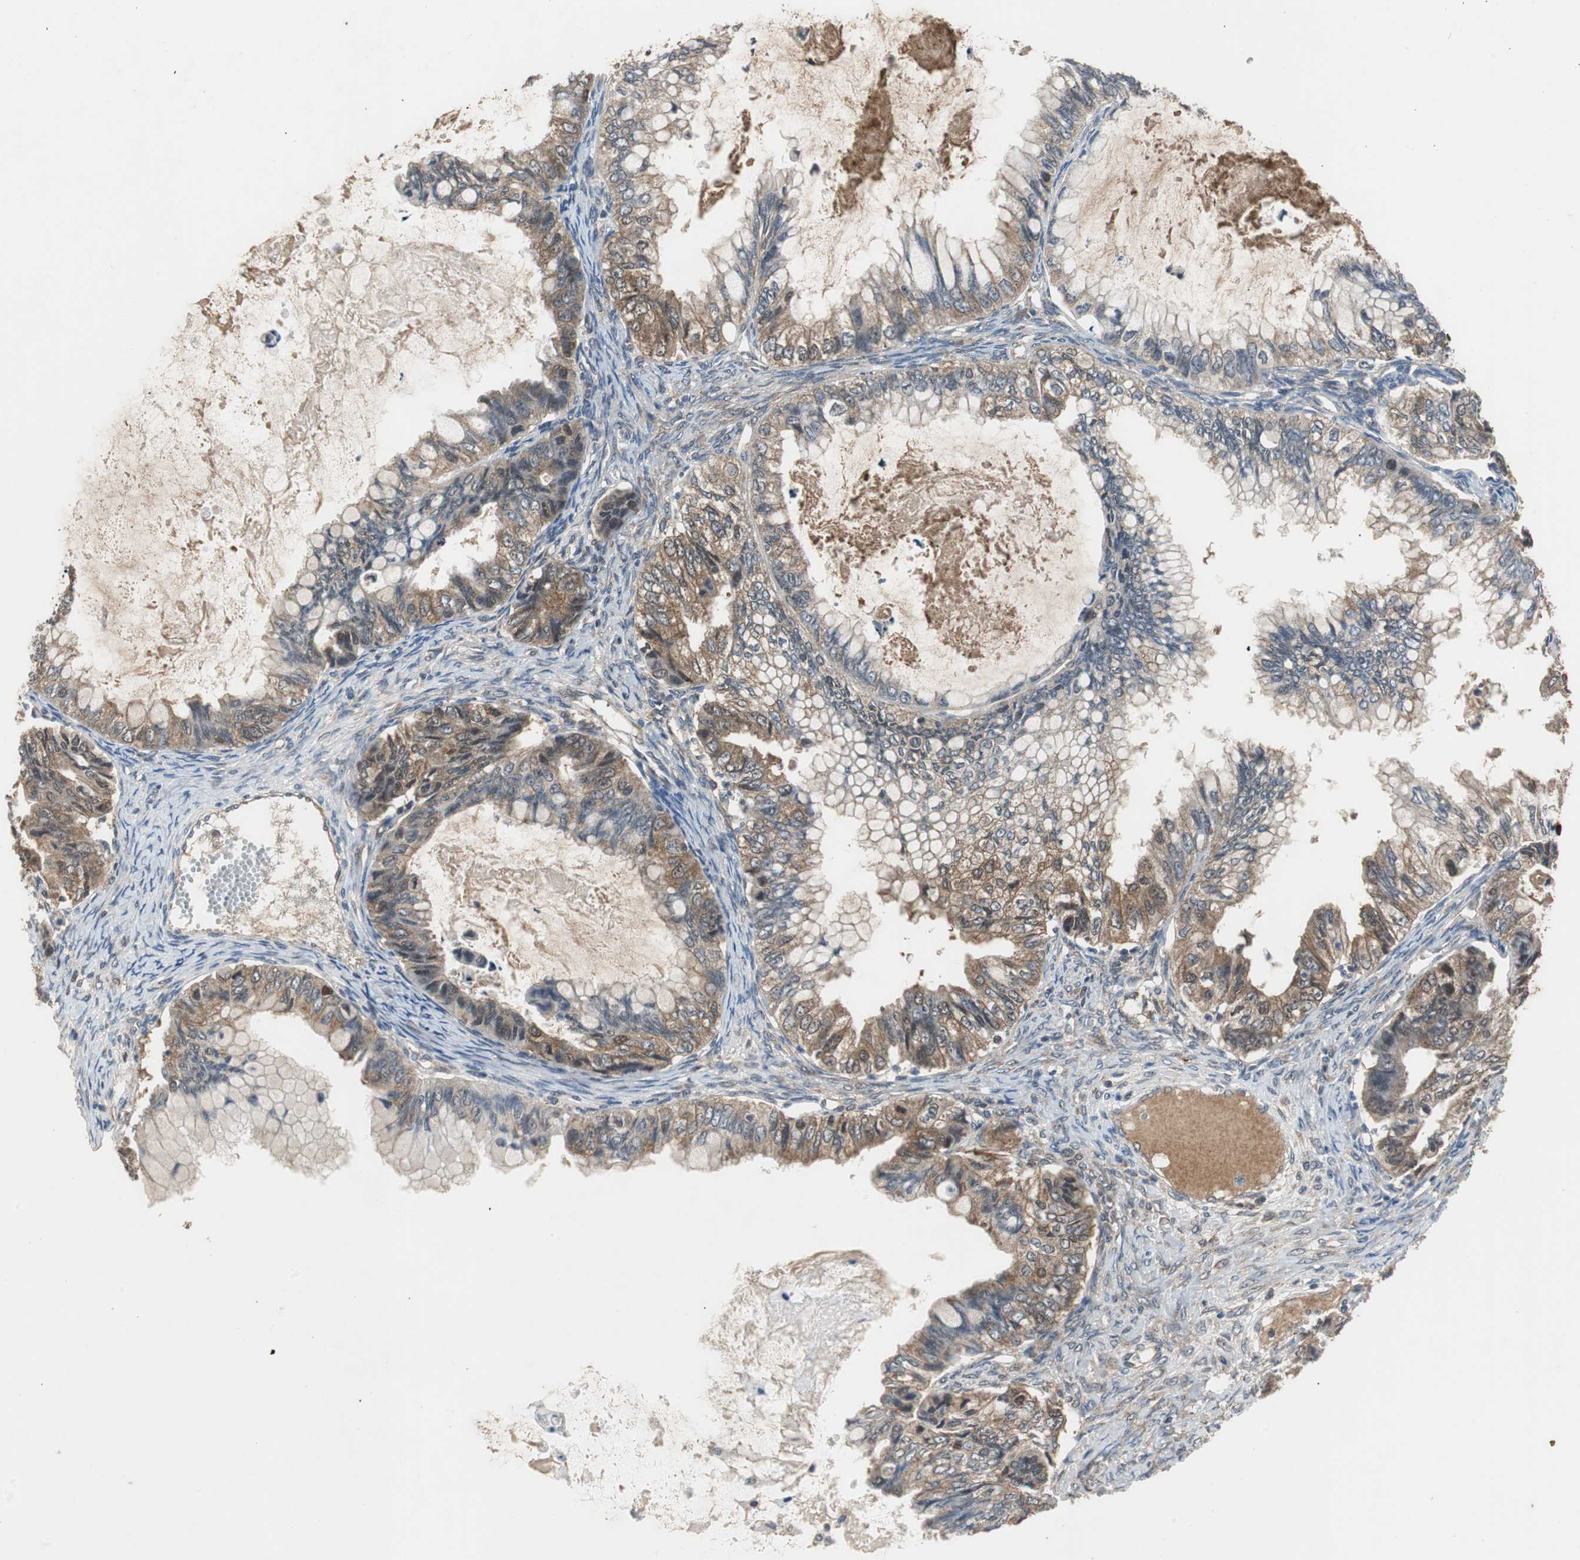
{"staining": {"intensity": "moderate", "quantity": "25%-75%", "location": "cytoplasmic/membranous"}, "tissue": "ovarian cancer", "cell_type": "Tumor cells", "image_type": "cancer", "snomed": [{"axis": "morphology", "description": "Cystadenocarcinoma, mucinous, NOS"}, {"axis": "topography", "description": "Ovary"}], "caption": "The photomicrograph demonstrates immunohistochemical staining of ovarian mucinous cystadenocarcinoma. There is moderate cytoplasmic/membranous positivity is identified in about 25%-75% of tumor cells.", "gene": "VBP1", "patient": {"sex": "female", "age": 80}}